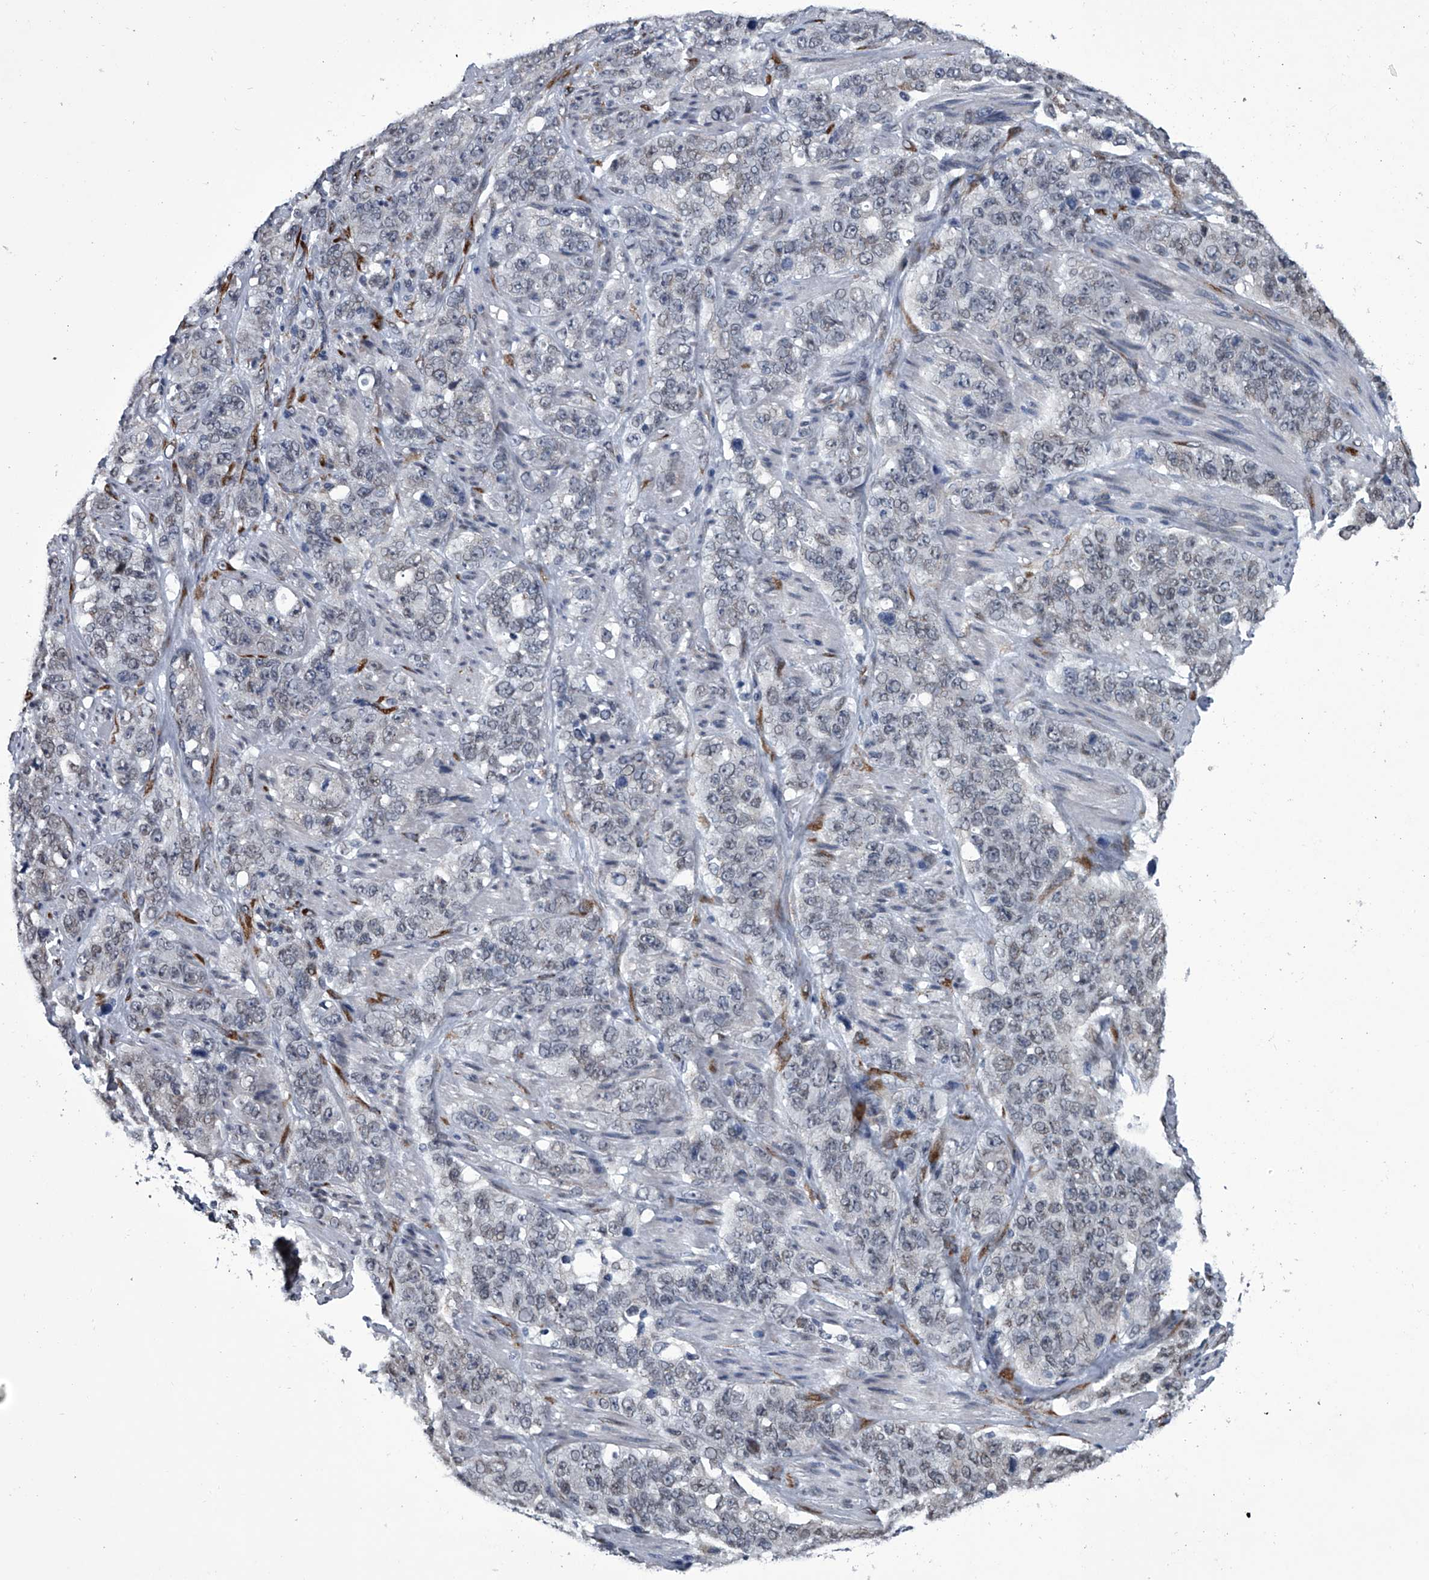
{"staining": {"intensity": "negative", "quantity": "none", "location": "none"}, "tissue": "stomach cancer", "cell_type": "Tumor cells", "image_type": "cancer", "snomed": [{"axis": "morphology", "description": "Adenocarcinoma, NOS"}, {"axis": "topography", "description": "Stomach"}], "caption": "Tumor cells show no significant protein expression in stomach cancer. (DAB (3,3'-diaminobenzidine) immunohistochemistry (IHC) visualized using brightfield microscopy, high magnification).", "gene": "PPP2R5D", "patient": {"sex": "male", "age": 48}}